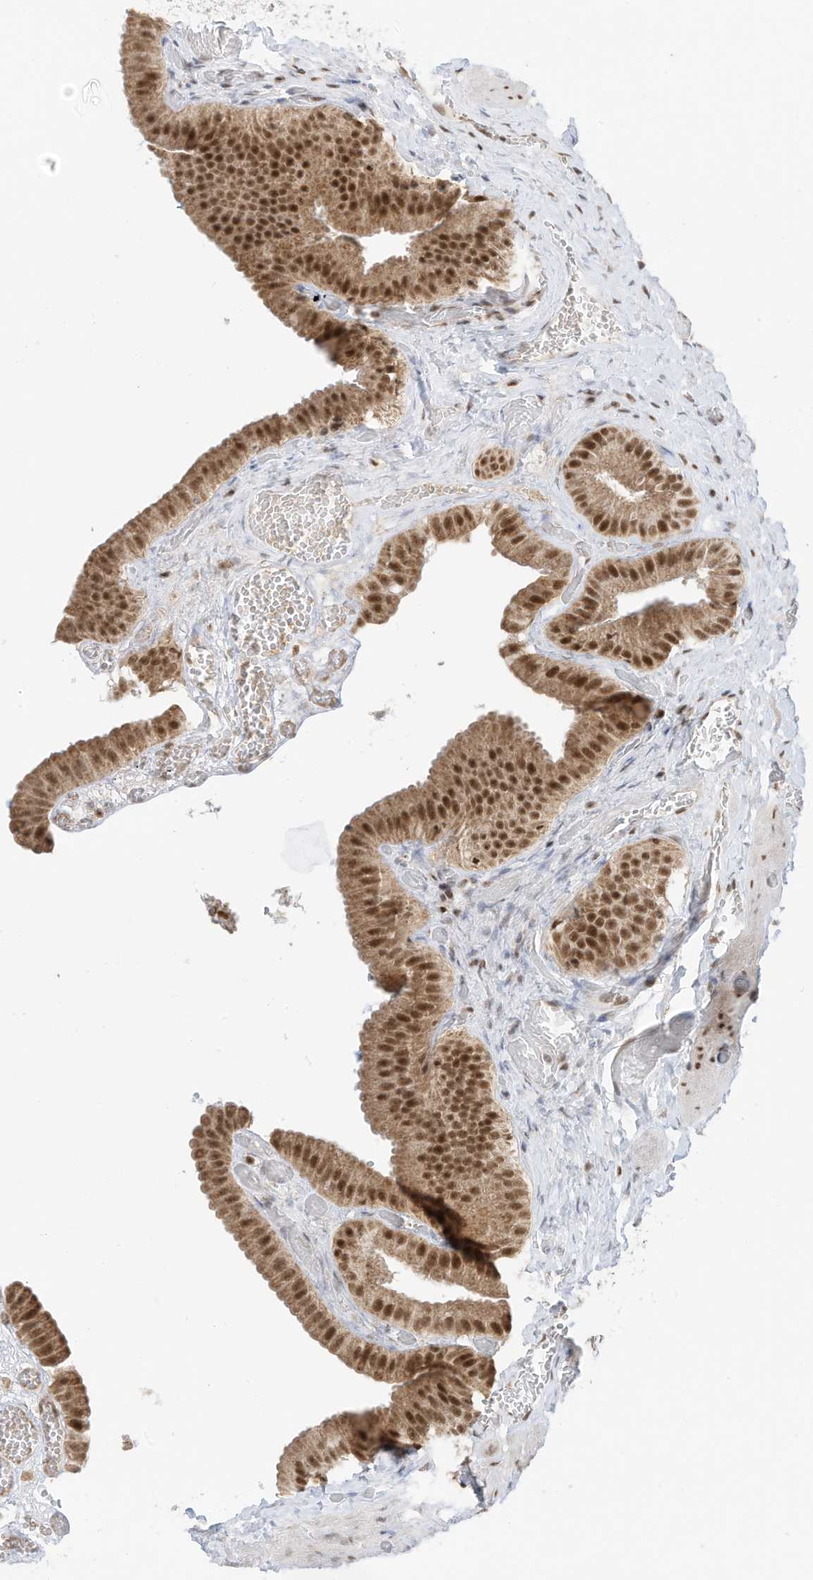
{"staining": {"intensity": "moderate", "quantity": ">75%", "location": "cytoplasmic/membranous,nuclear"}, "tissue": "gallbladder", "cell_type": "Glandular cells", "image_type": "normal", "snomed": [{"axis": "morphology", "description": "Normal tissue, NOS"}, {"axis": "topography", "description": "Gallbladder"}], "caption": "Immunohistochemistry (DAB) staining of normal human gallbladder displays moderate cytoplasmic/membranous,nuclear protein positivity in approximately >75% of glandular cells.", "gene": "AURKAIP1", "patient": {"sex": "female", "age": 64}}